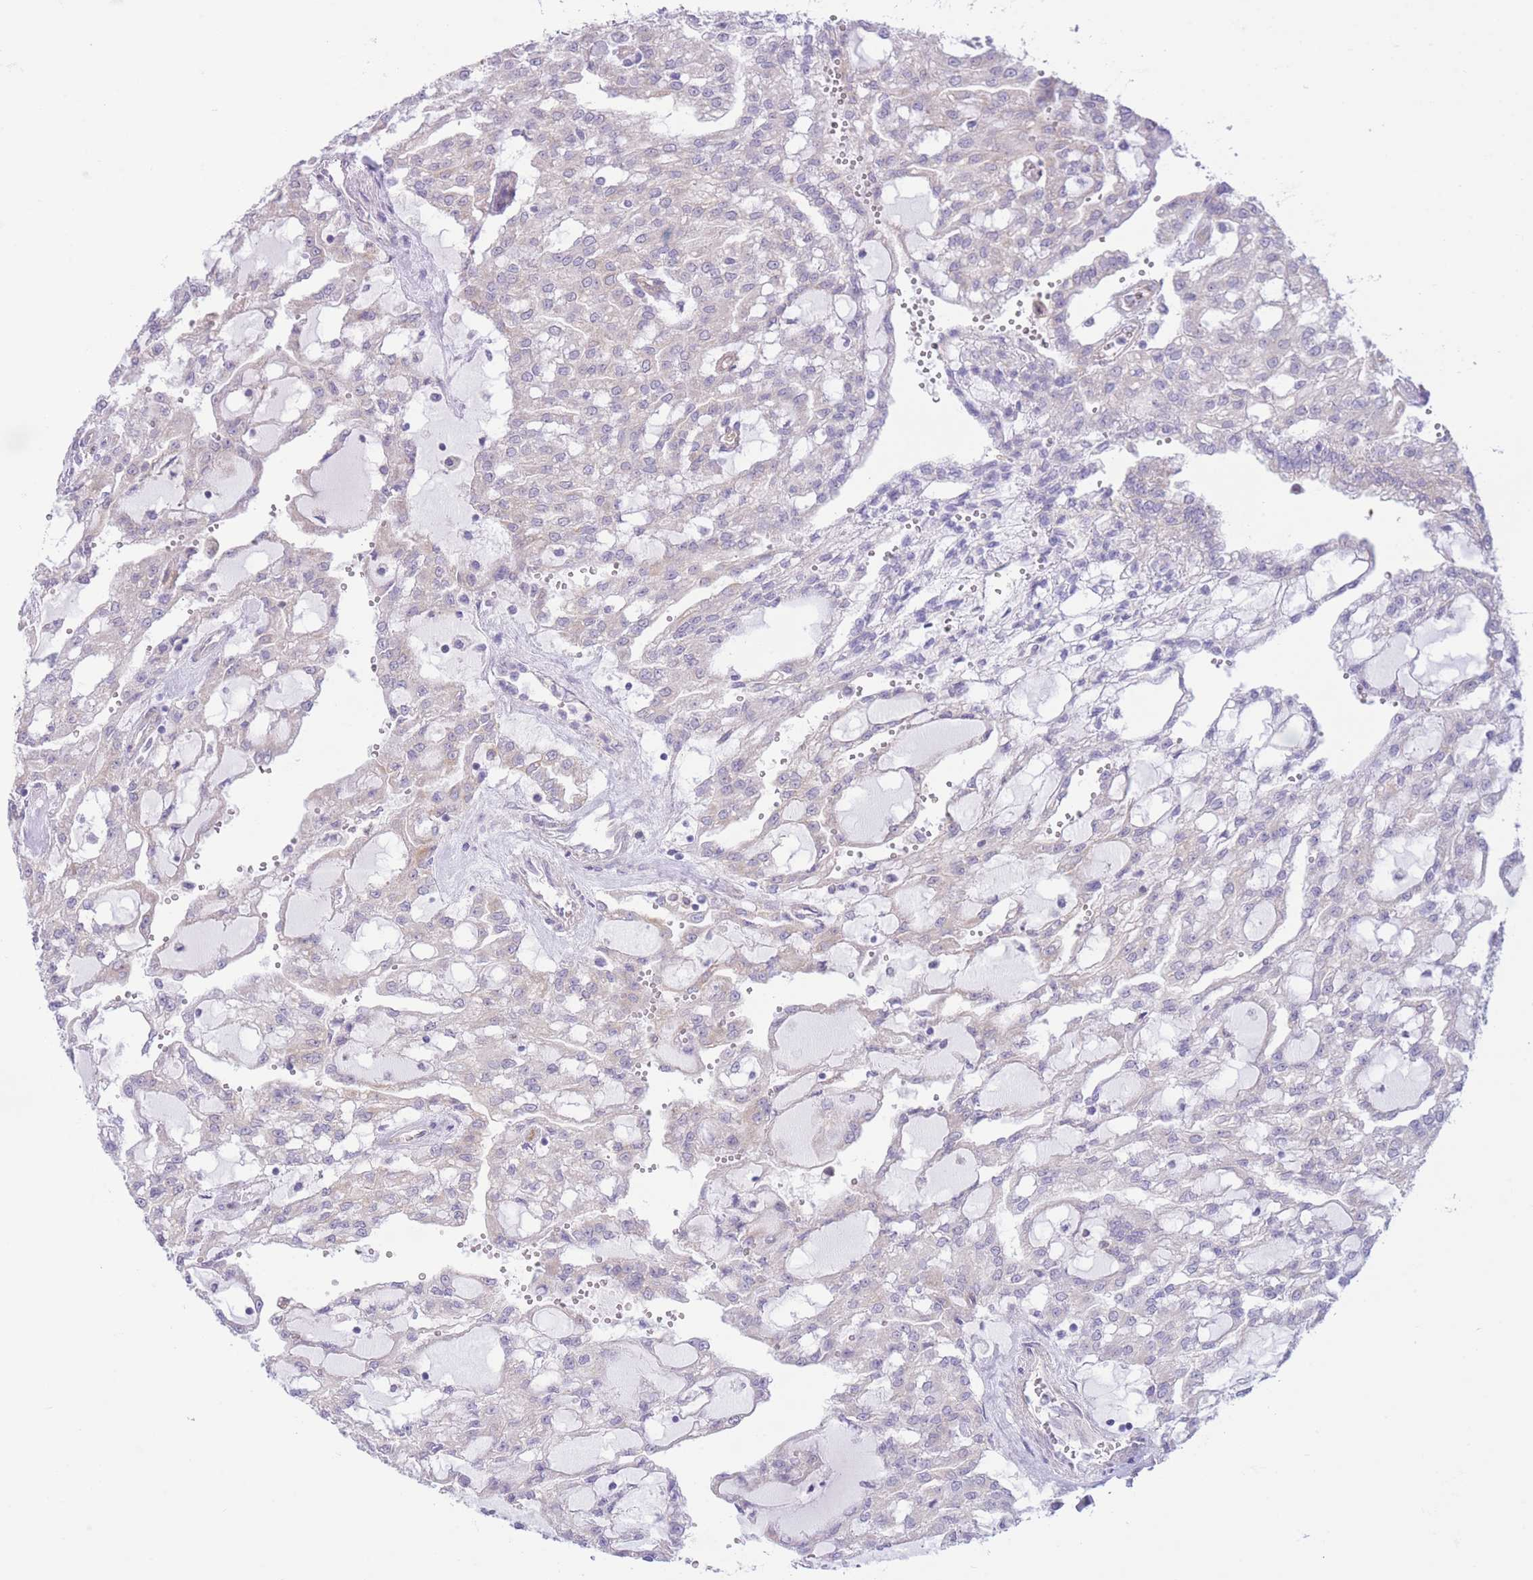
{"staining": {"intensity": "negative", "quantity": "none", "location": "none"}, "tissue": "renal cancer", "cell_type": "Tumor cells", "image_type": "cancer", "snomed": [{"axis": "morphology", "description": "Adenocarcinoma, NOS"}, {"axis": "topography", "description": "Kidney"}], "caption": "This photomicrograph is of renal adenocarcinoma stained with IHC to label a protein in brown with the nuclei are counter-stained blue. There is no positivity in tumor cells.", "gene": "MRPS31", "patient": {"sex": "male", "age": 63}}